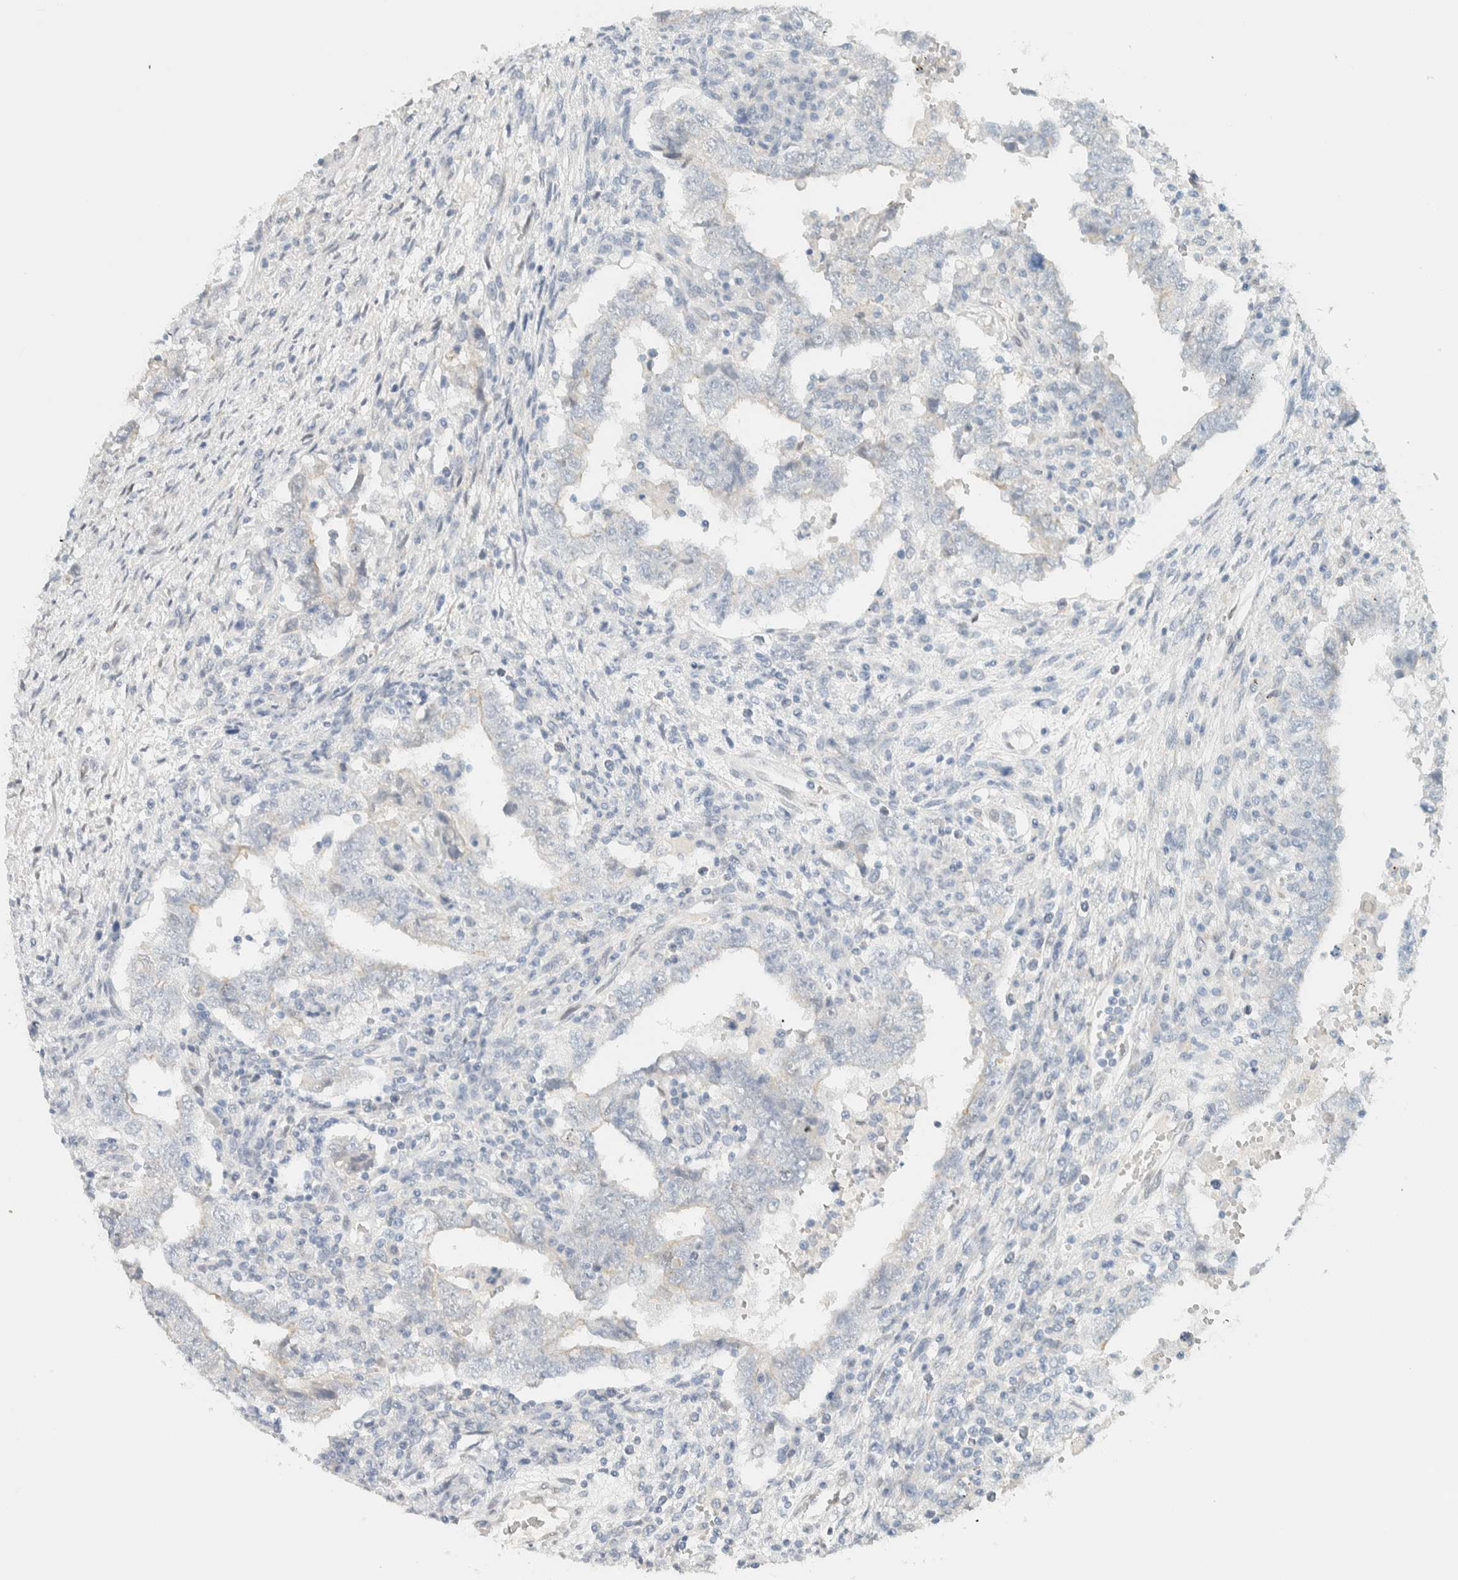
{"staining": {"intensity": "negative", "quantity": "none", "location": "none"}, "tissue": "testis cancer", "cell_type": "Tumor cells", "image_type": "cancer", "snomed": [{"axis": "morphology", "description": "Carcinoma, Embryonal, NOS"}, {"axis": "topography", "description": "Testis"}], "caption": "DAB immunohistochemical staining of human testis cancer (embryonal carcinoma) reveals no significant staining in tumor cells.", "gene": "C1QTNF12", "patient": {"sex": "male", "age": 26}}